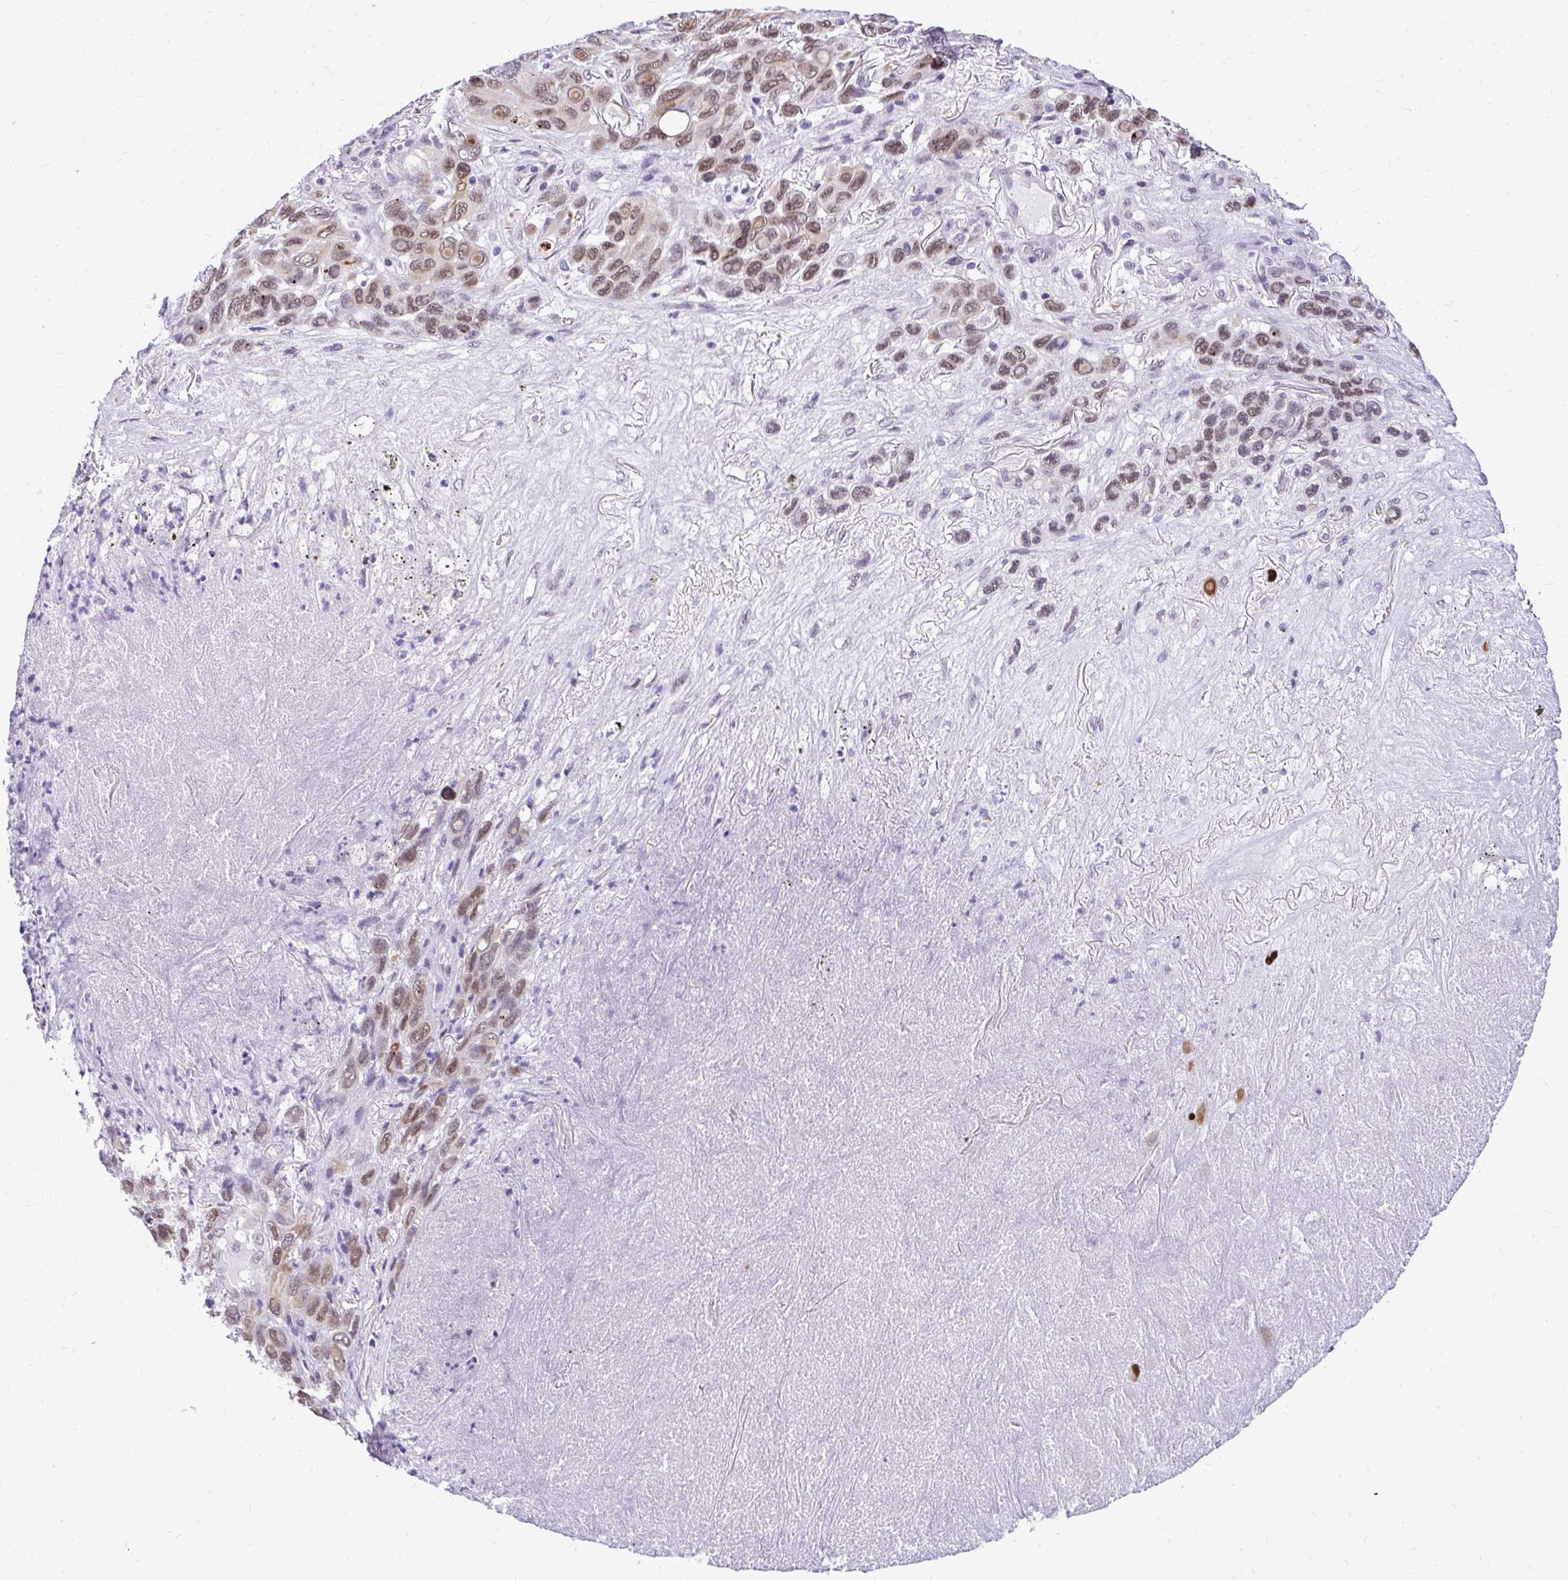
{"staining": {"intensity": "moderate", "quantity": ">75%", "location": "nuclear"}, "tissue": "melanoma", "cell_type": "Tumor cells", "image_type": "cancer", "snomed": [{"axis": "morphology", "description": "Malignant melanoma, Metastatic site"}, {"axis": "topography", "description": "Lung"}], "caption": "A photomicrograph of human malignant melanoma (metastatic site) stained for a protein exhibits moderate nuclear brown staining in tumor cells. (IHC, brightfield microscopy, high magnification).", "gene": "BANF1", "patient": {"sex": "male", "age": 48}}